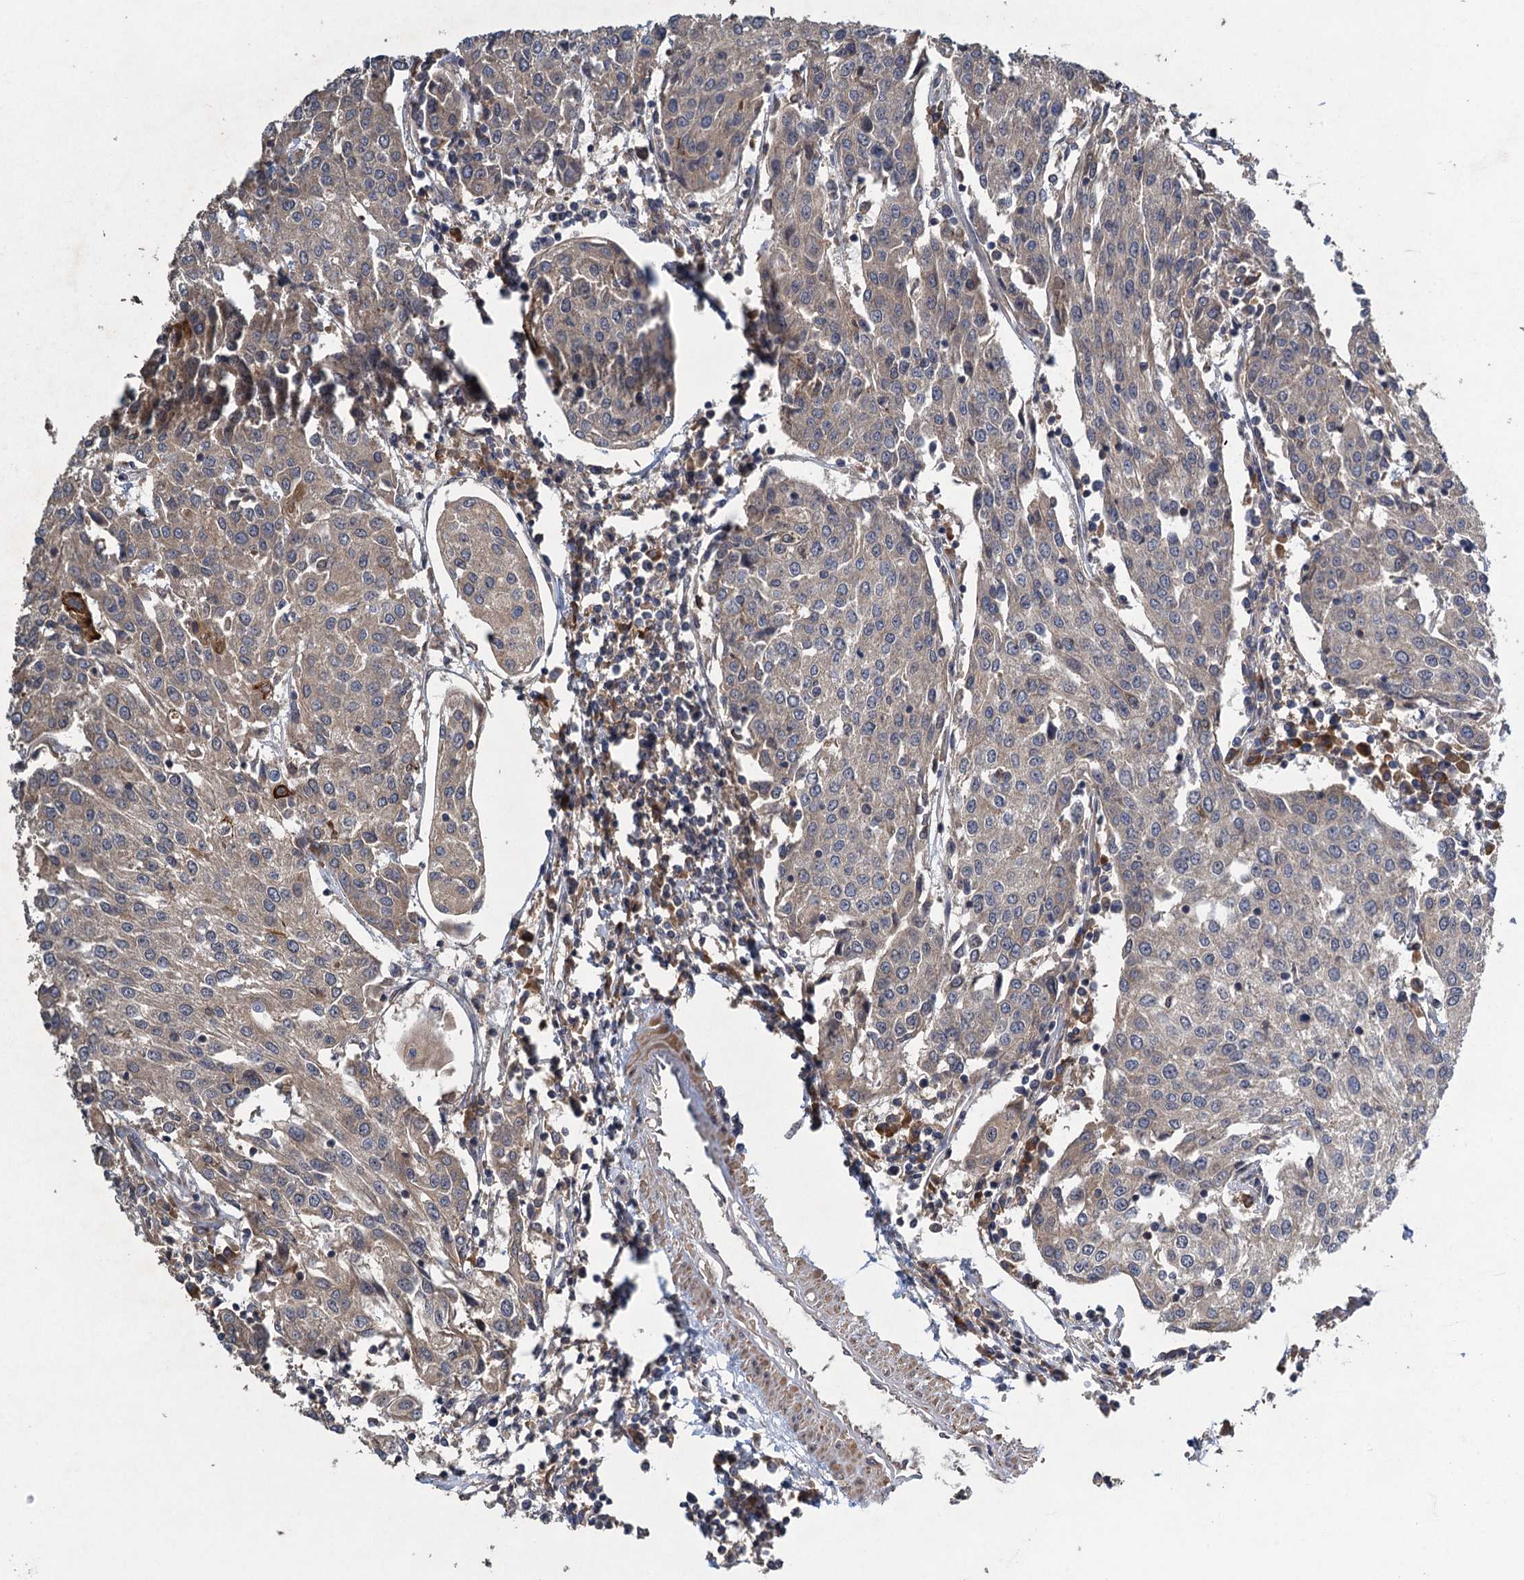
{"staining": {"intensity": "weak", "quantity": "<25%", "location": "cytoplasmic/membranous"}, "tissue": "urothelial cancer", "cell_type": "Tumor cells", "image_type": "cancer", "snomed": [{"axis": "morphology", "description": "Urothelial carcinoma, High grade"}, {"axis": "topography", "description": "Urinary bladder"}], "caption": "This histopathology image is of urothelial cancer stained with immunohistochemistry (IHC) to label a protein in brown with the nuclei are counter-stained blue. There is no expression in tumor cells.", "gene": "CNTN5", "patient": {"sex": "female", "age": 85}}